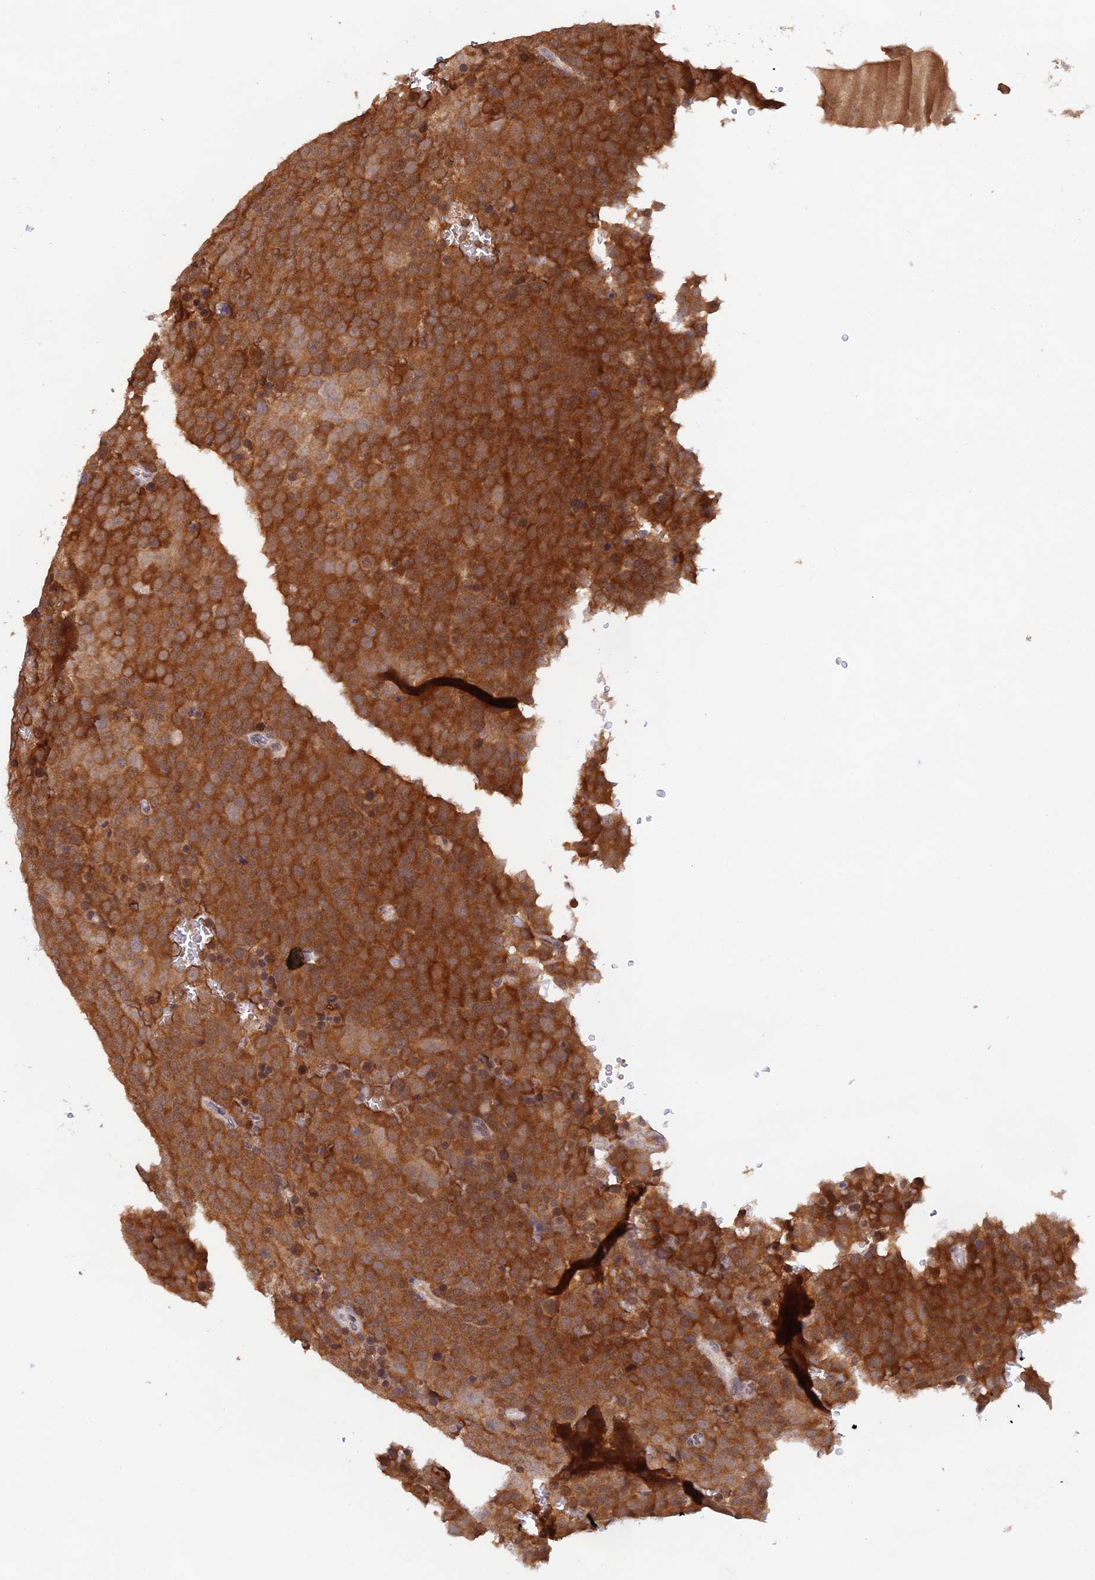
{"staining": {"intensity": "moderate", "quantity": ">75%", "location": "cytoplasmic/membranous"}, "tissue": "testis cancer", "cell_type": "Tumor cells", "image_type": "cancer", "snomed": [{"axis": "morphology", "description": "Seminoma, NOS"}, {"axis": "topography", "description": "Testis"}], "caption": "A brown stain shows moderate cytoplasmic/membranous staining of a protein in human seminoma (testis) tumor cells.", "gene": "ZNF436", "patient": {"sex": "male", "age": 71}}